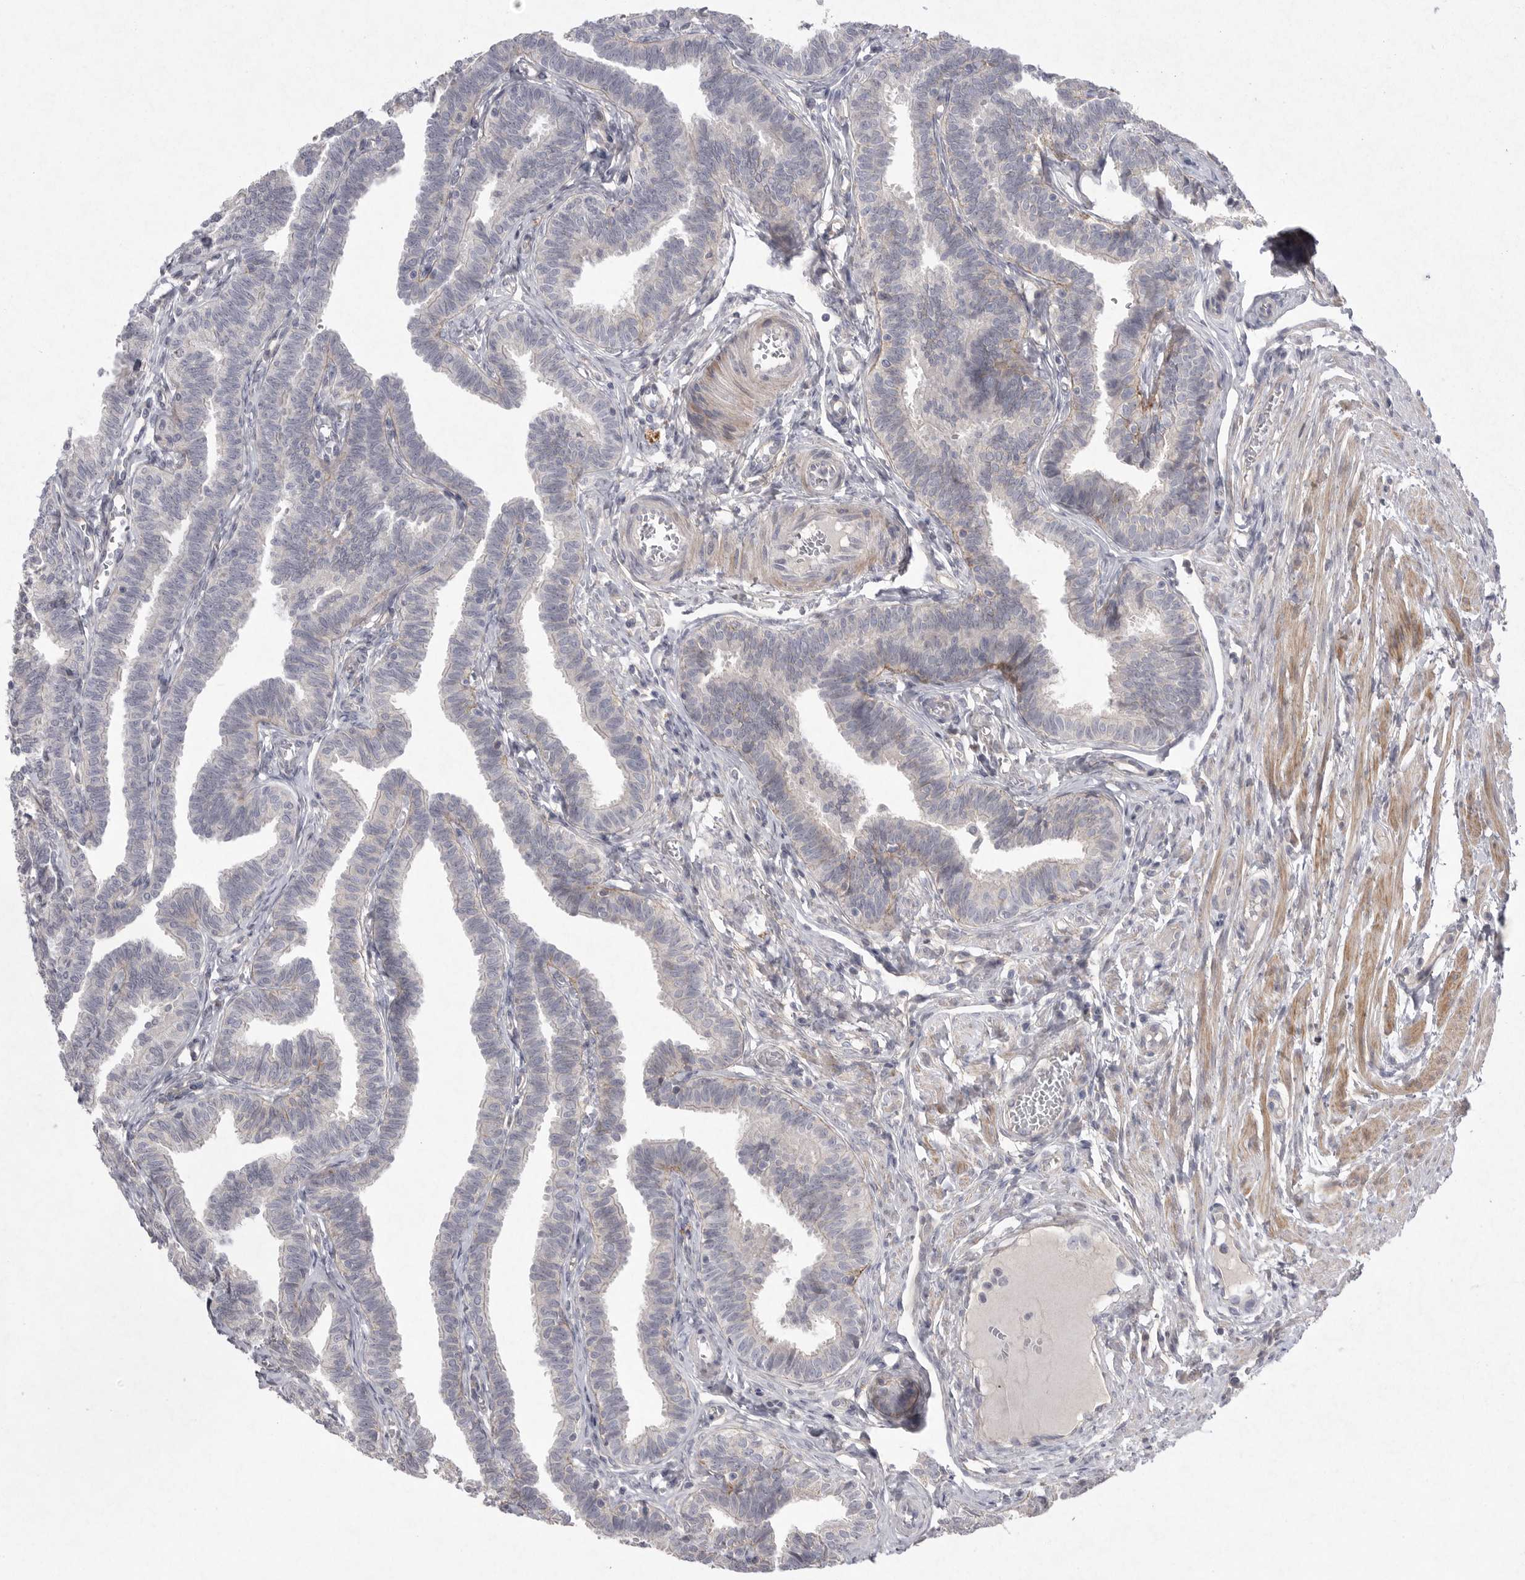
{"staining": {"intensity": "negative", "quantity": "none", "location": "none"}, "tissue": "fallopian tube", "cell_type": "Glandular cells", "image_type": "normal", "snomed": [{"axis": "morphology", "description": "Normal tissue, NOS"}, {"axis": "topography", "description": "Fallopian tube"}, {"axis": "topography", "description": "Ovary"}], "caption": "Fallopian tube stained for a protein using immunohistochemistry exhibits no staining glandular cells.", "gene": "VANGL2", "patient": {"sex": "female", "age": 23}}